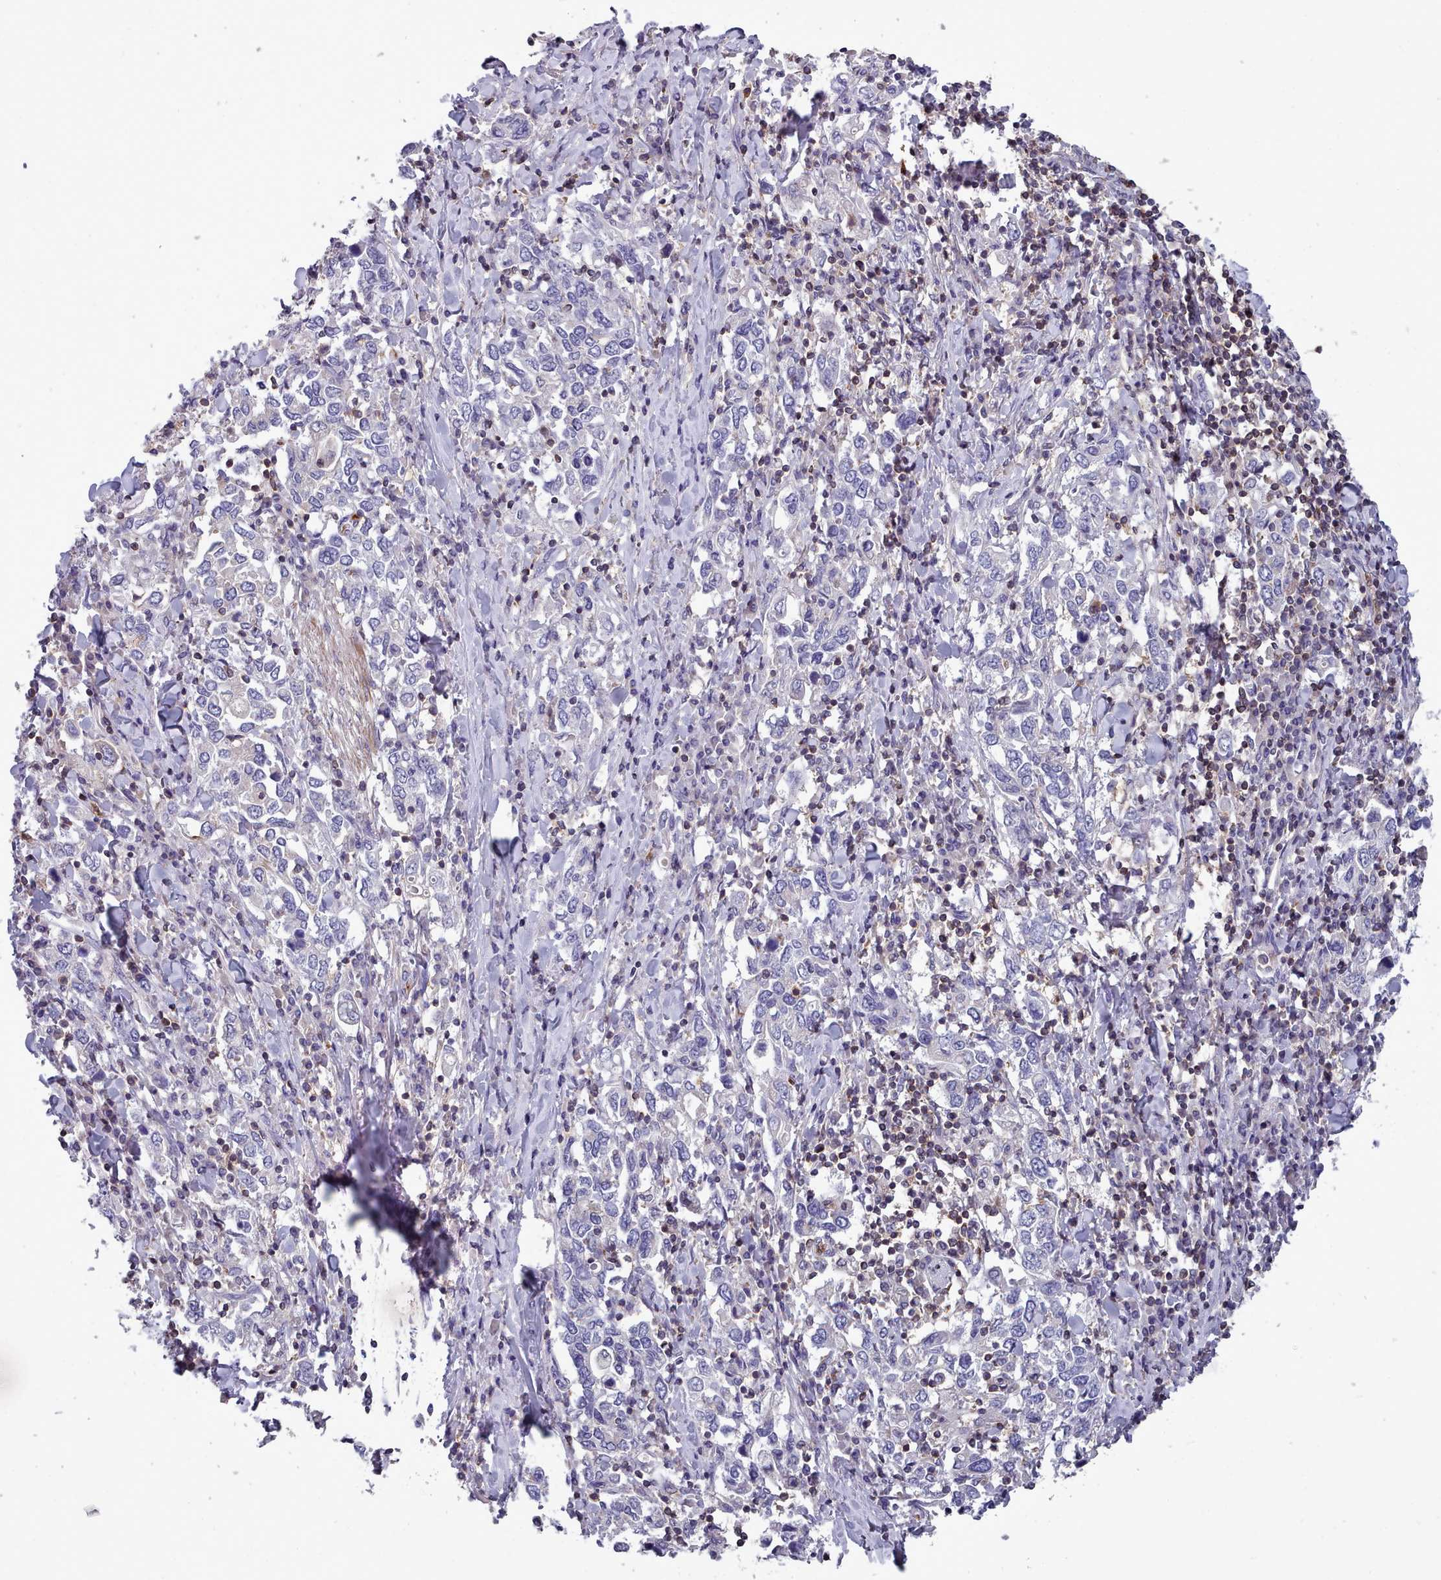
{"staining": {"intensity": "negative", "quantity": "none", "location": "none"}, "tissue": "stomach cancer", "cell_type": "Tumor cells", "image_type": "cancer", "snomed": [{"axis": "morphology", "description": "Adenocarcinoma, NOS"}, {"axis": "topography", "description": "Stomach, upper"}], "caption": "There is no significant expression in tumor cells of stomach cancer. The staining is performed using DAB (3,3'-diaminobenzidine) brown chromogen with nuclei counter-stained in using hematoxylin.", "gene": "RAC2", "patient": {"sex": "male", "age": 62}}